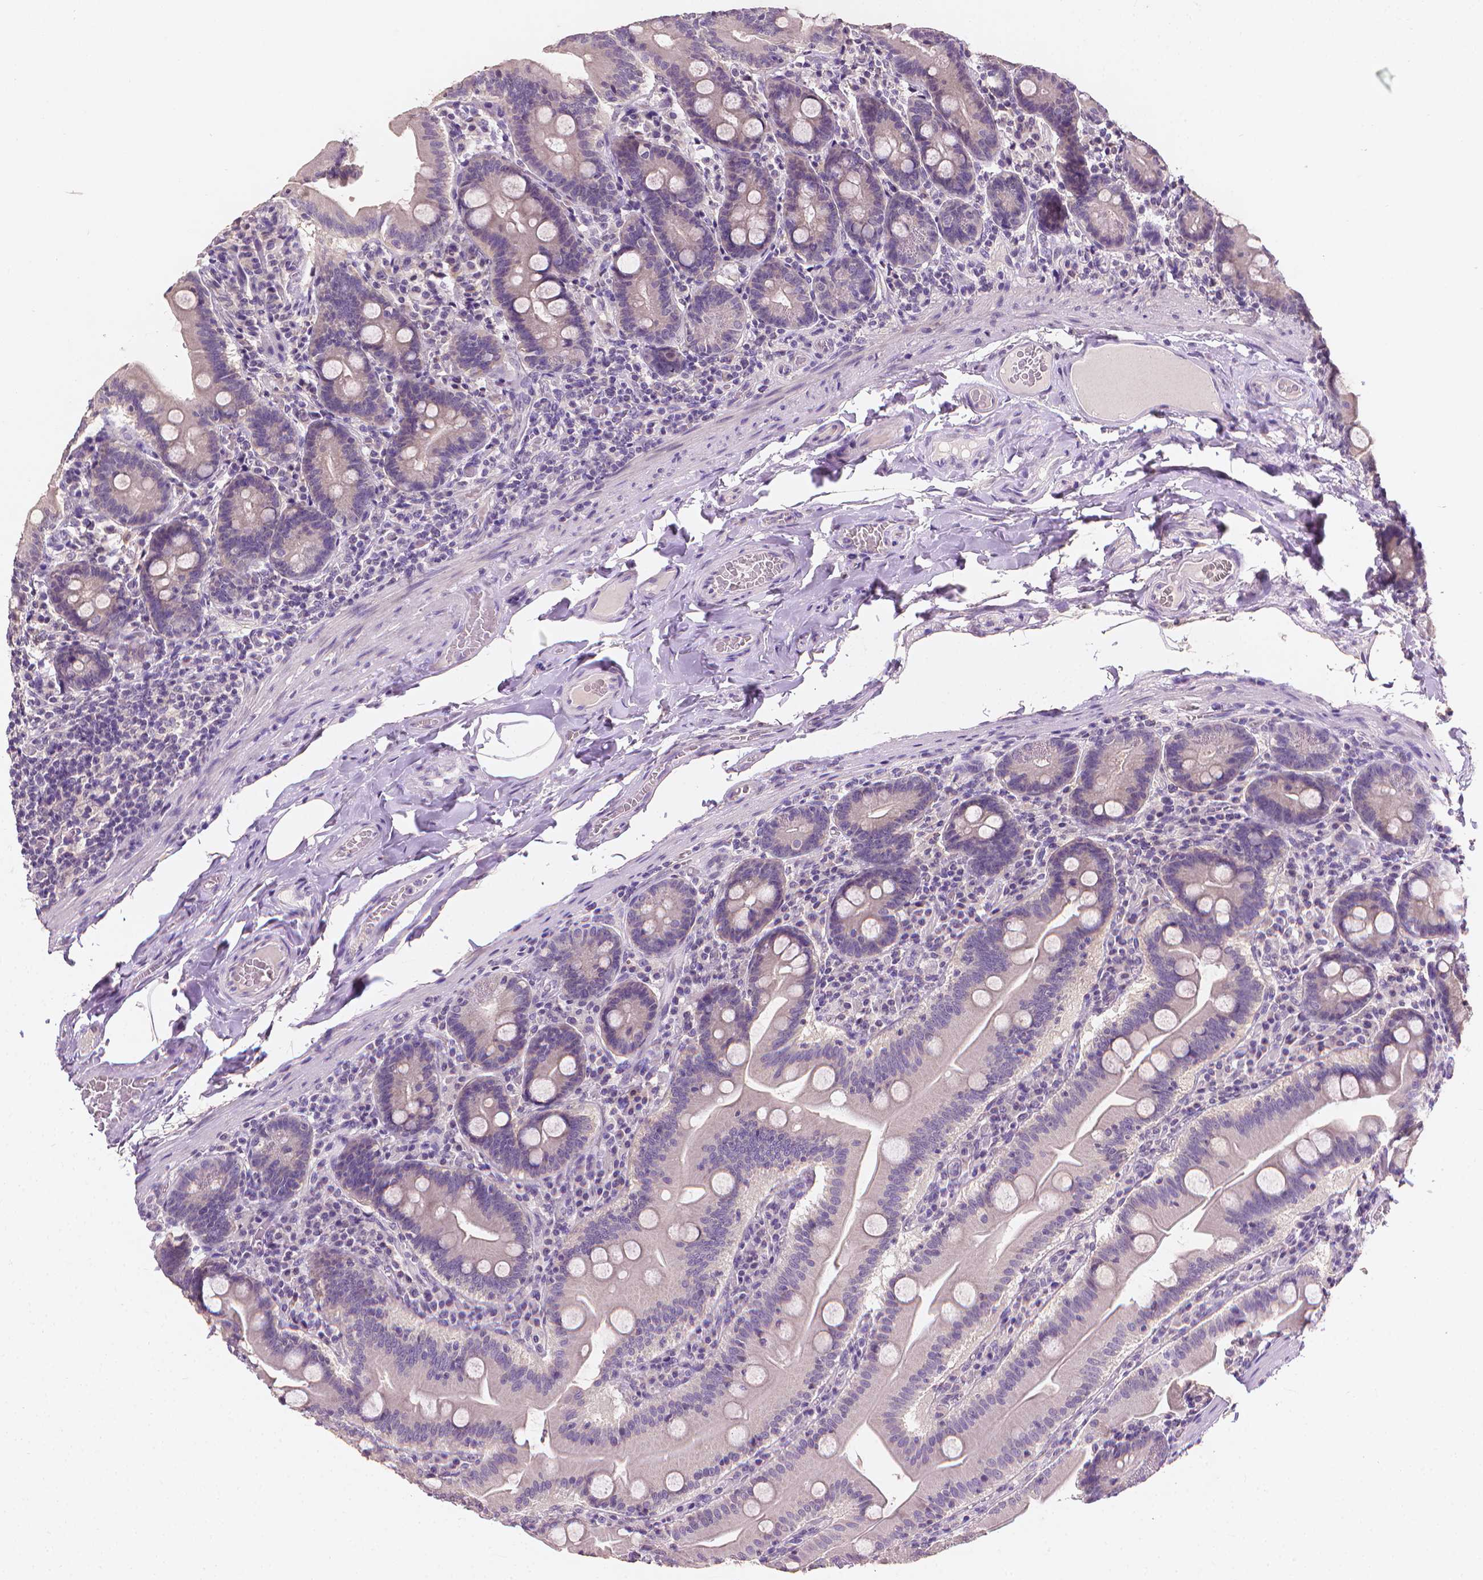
{"staining": {"intensity": "negative", "quantity": "none", "location": "none"}, "tissue": "small intestine", "cell_type": "Glandular cells", "image_type": "normal", "snomed": [{"axis": "morphology", "description": "Normal tissue, NOS"}, {"axis": "topography", "description": "Small intestine"}], "caption": "Immunohistochemistry (IHC) photomicrograph of normal small intestine: human small intestine stained with DAB shows no significant protein staining in glandular cells.", "gene": "FASN", "patient": {"sex": "male", "age": 37}}